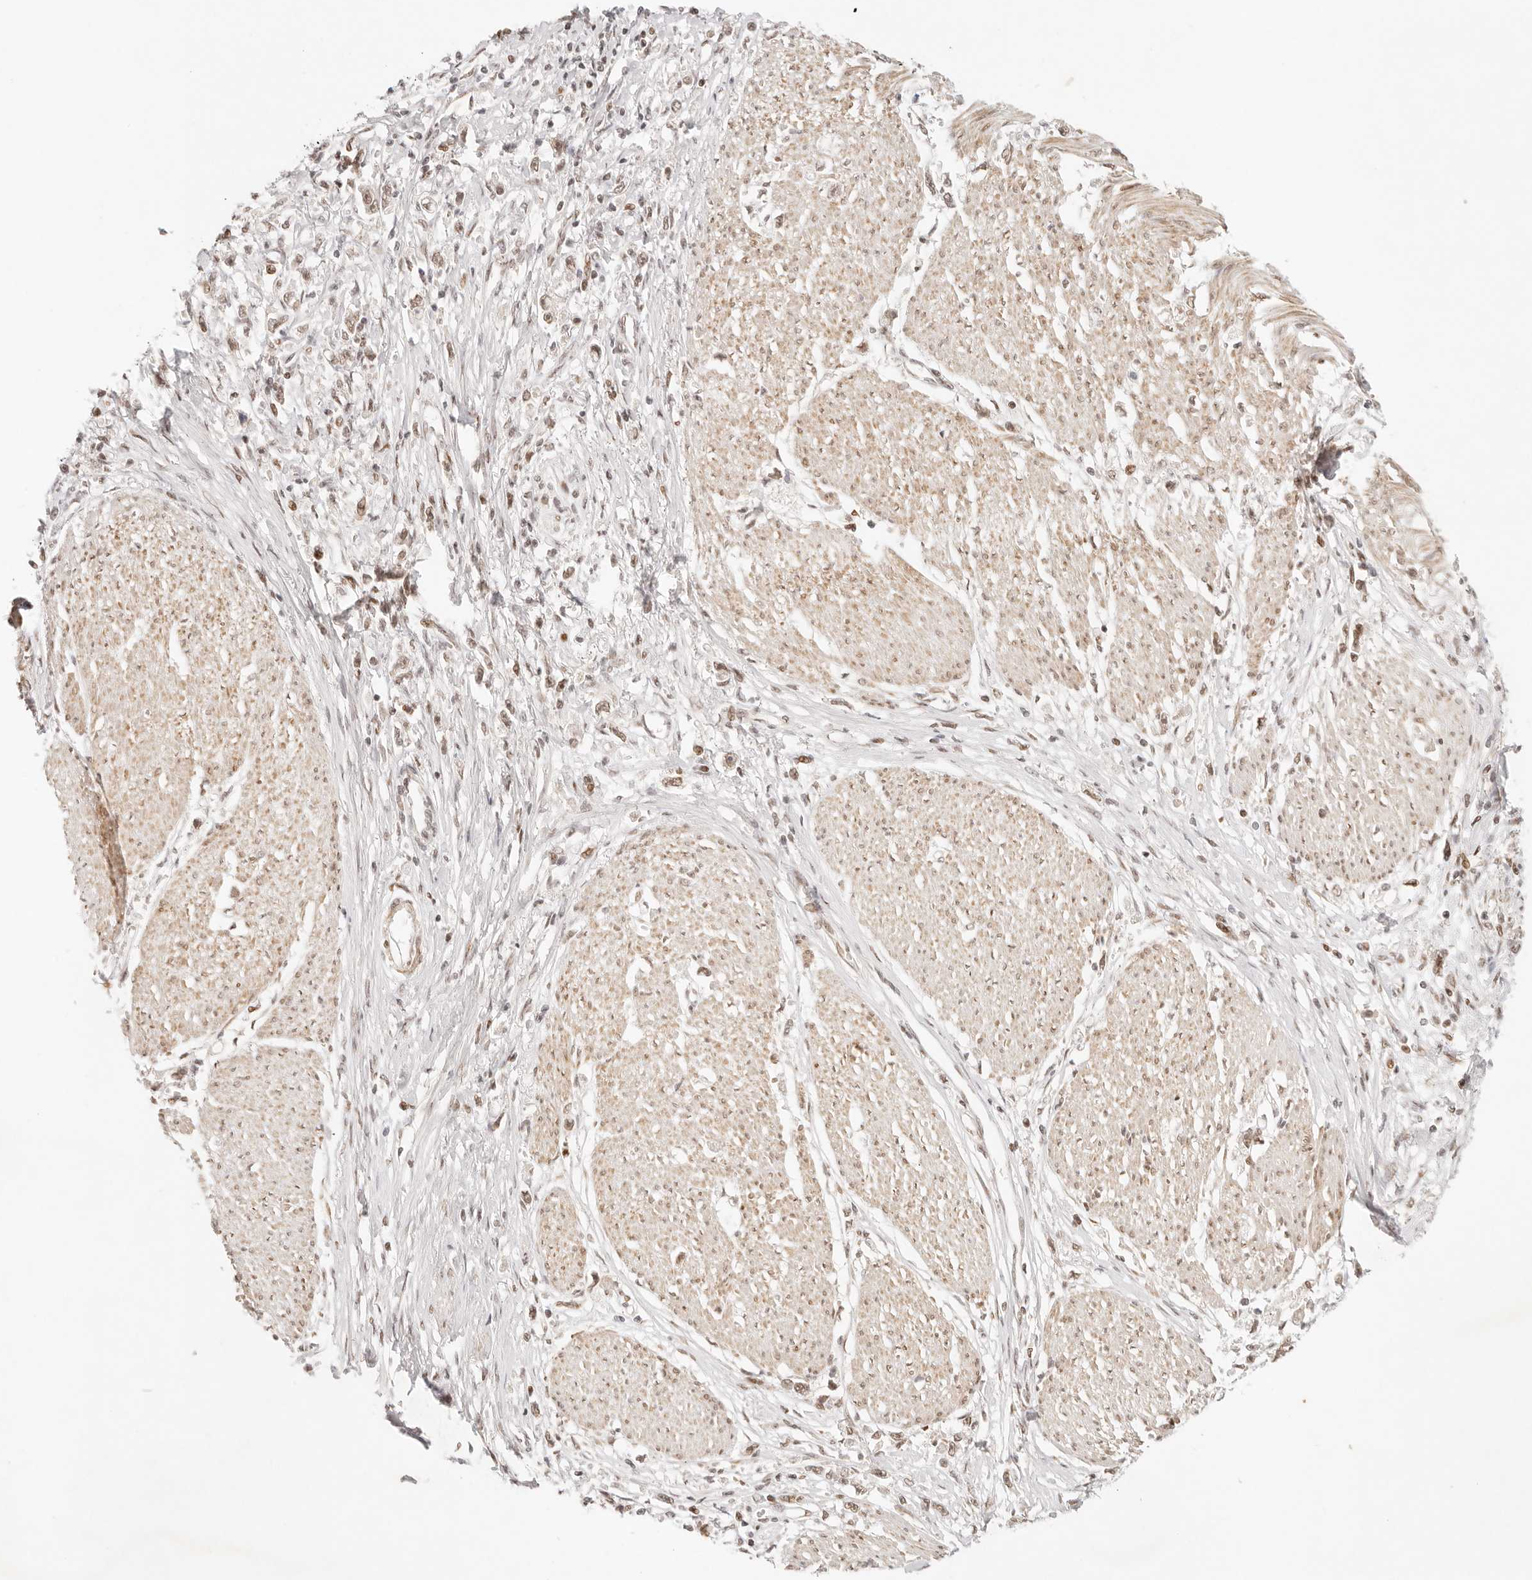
{"staining": {"intensity": "moderate", "quantity": ">75%", "location": "nuclear"}, "tissue": "stomach cancer", "cell_type": "Tumor cells", "image_type": "cancer", "snomed": [{"axis": "morphology", "description": "Adenocarcinoma, NOS"}, {"axis": "topography", "description": "Stomach"}], "caption": "Immunohistochemistry micrograph of stomach cancer (adenocarcinoma) stained for a protein (brown), which demonstrates medium levels of moderate nuclear staining in approximately >75% of tumor cells.", "gene": "HOXC5", "patient": {"sex": "female", "age": 59}}